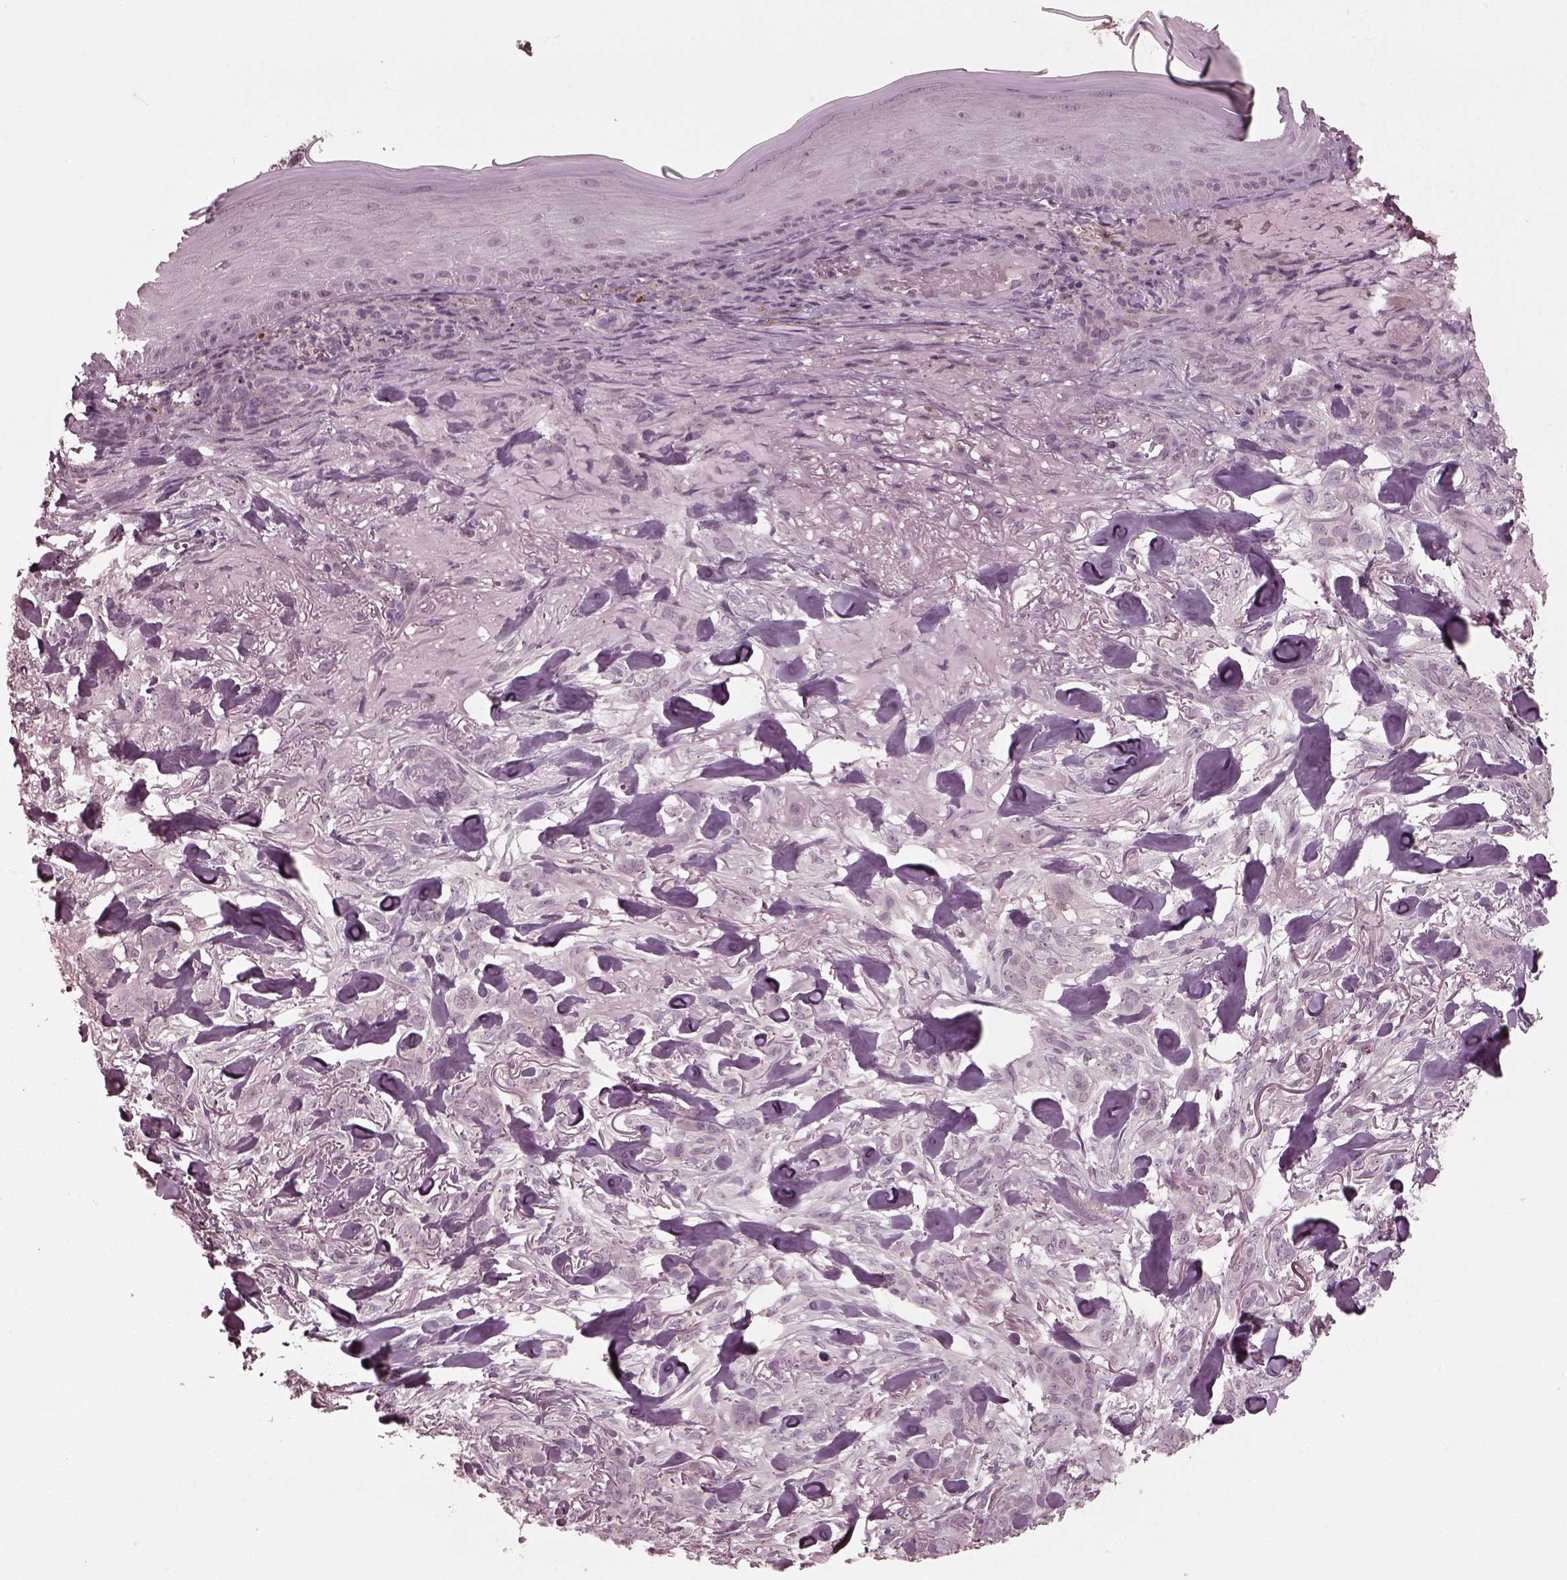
{"staining": {"intensity": "negative", "quantity": "none", "location": "none"}, "tissue": "skin cancer", "cell_type": "Tumor cells", "image_type": "cancer", "snomed": [{"axis": "morphology", "description": "Basal cell carcinoma"}, {"axis": "topography", "description": "Skin"}], "caption": "Tumor cells are negative for brown protein staining in skin cancer (basal cell carcinoma).", "gene": "SAXO1", "patient": {"sex": "female", "age": 61}}